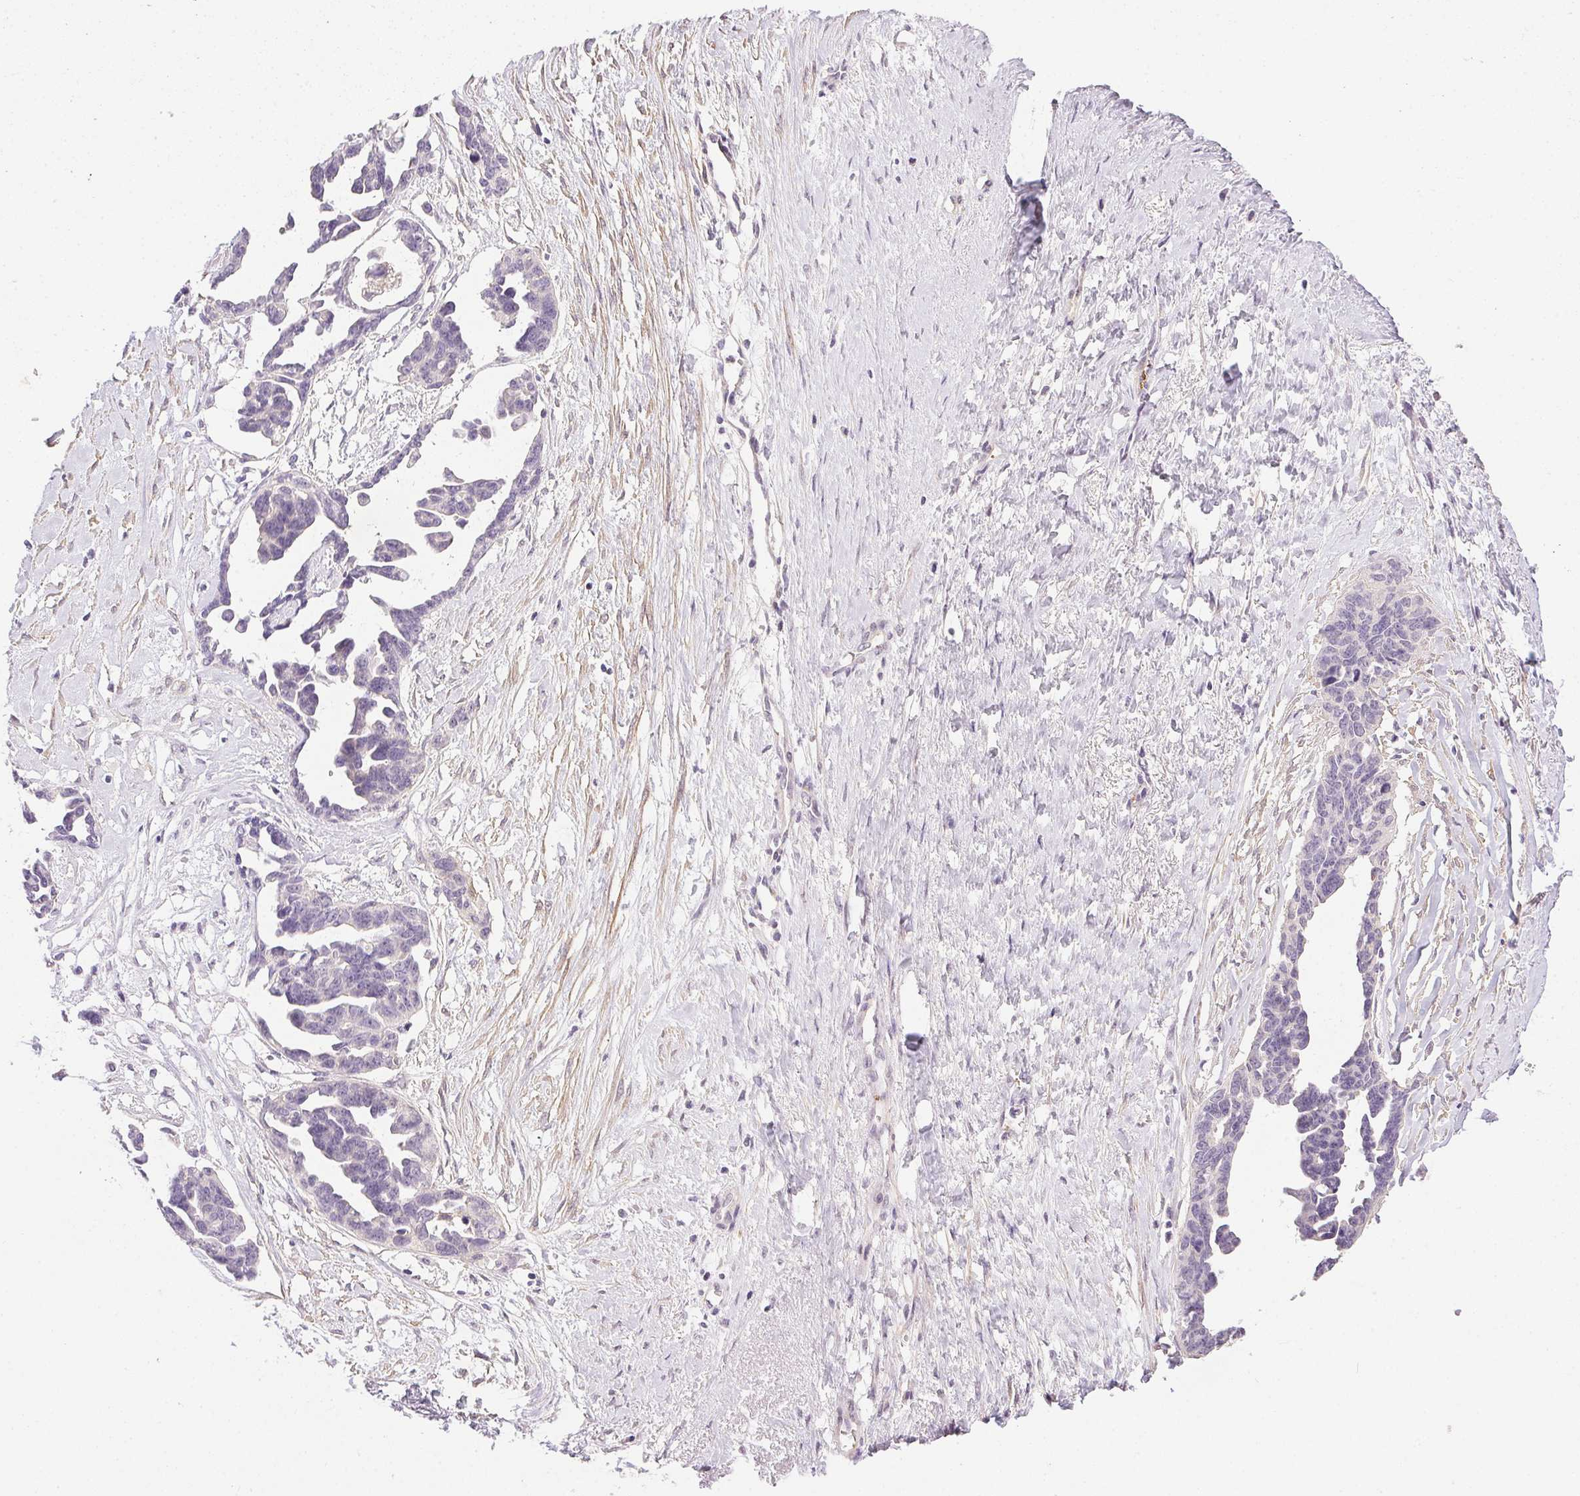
{"staining": {"intensity": "negative", "quantity": "none", "location": "none"}, "tissue": "ovarian cancer", "cell_type": "Tumor cells", "image_type": "cancer", "snomed": [{"axis": "morphology", "description": "Cystadenocarcinoma, serous, NOS"}, {"axis": "topography", "description": "Ovary"}], "caption": "There is no significant positivity in tumor cells of ovarian cancer.", "gene": "PRL", "patient": {"sex": "female", "age": 69}}